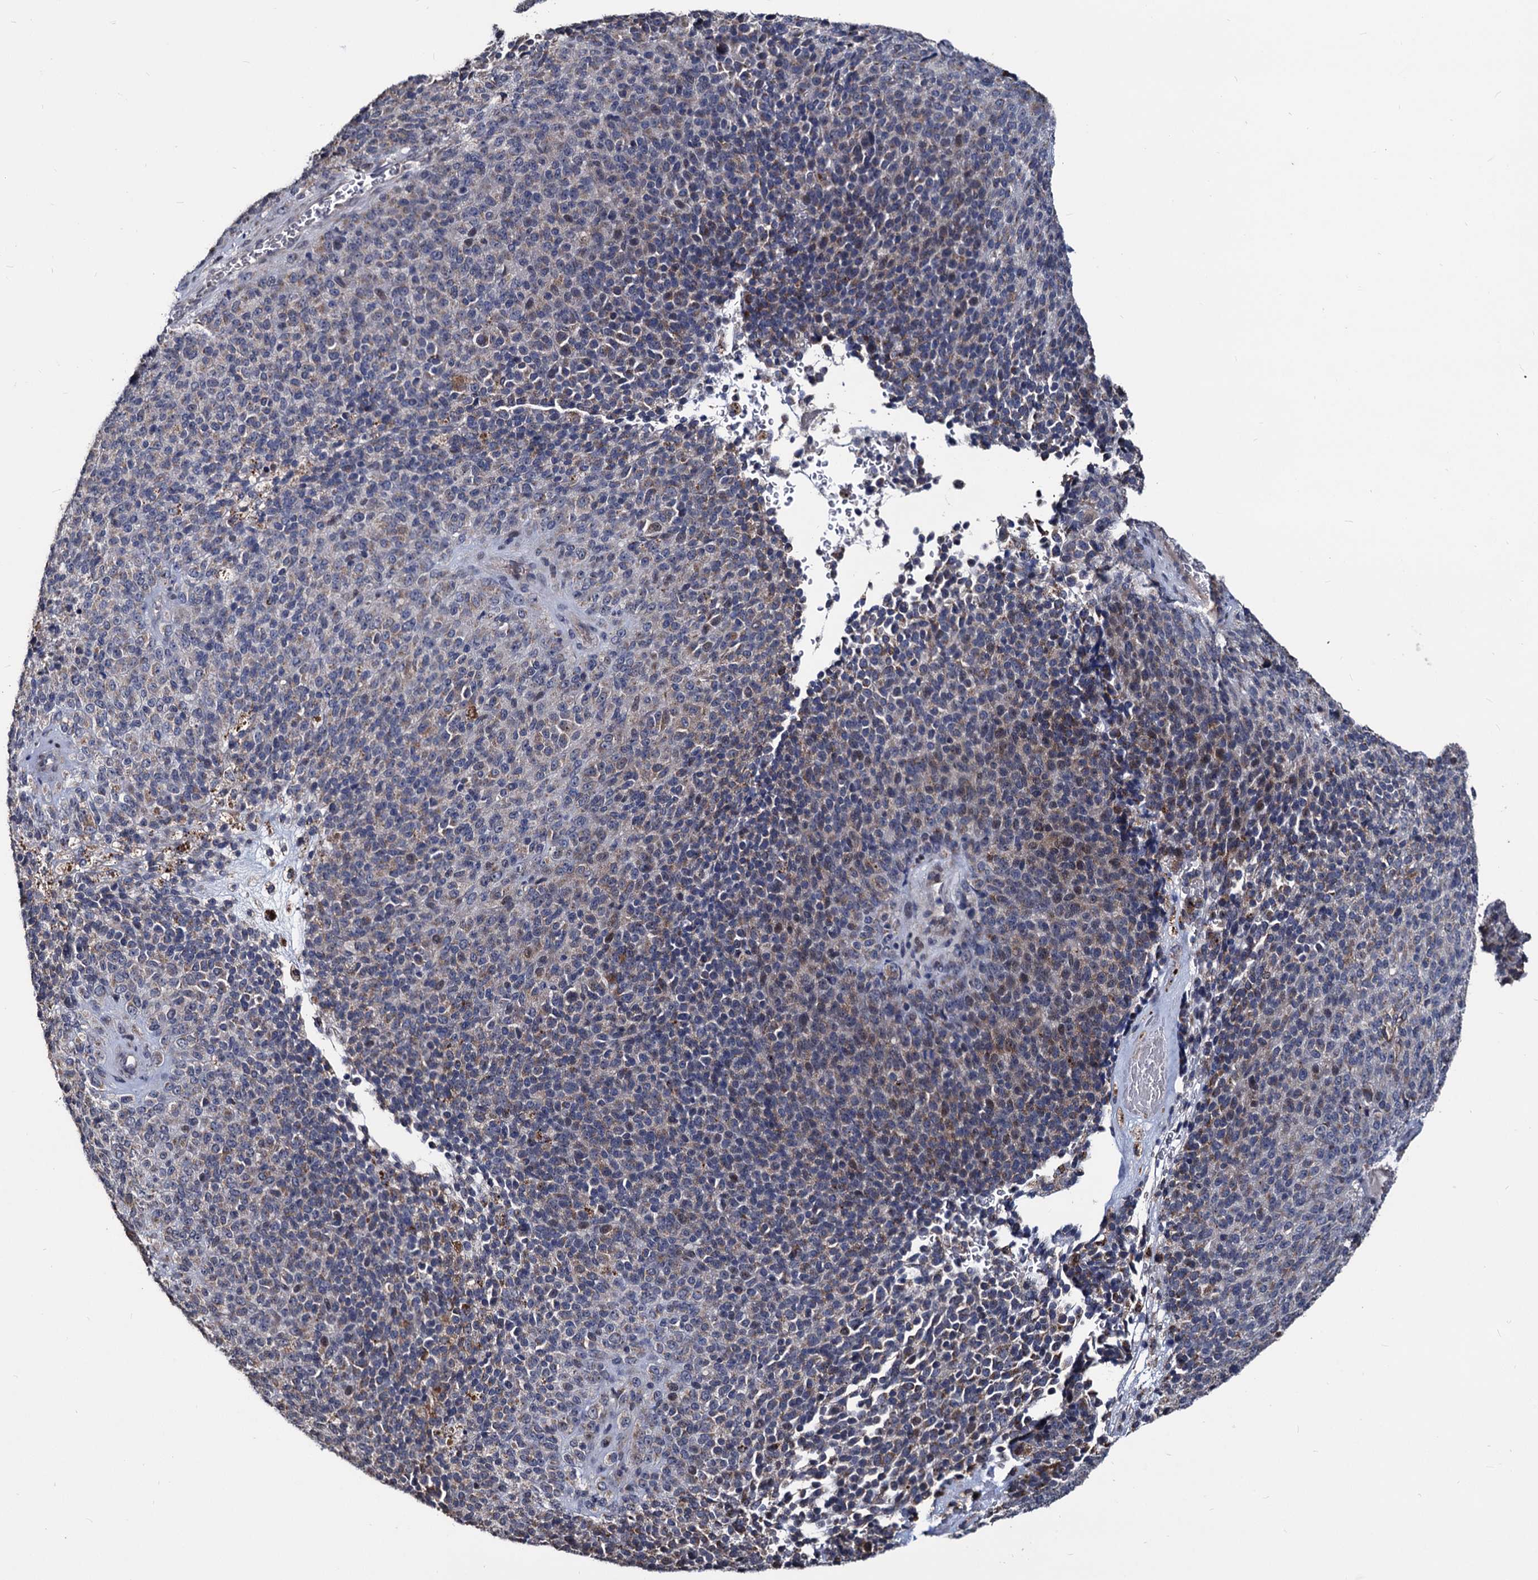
{"staining": {"intensity": "weak", "quantity": "<25%", "location": "cytoplasmic/membranous,nuclear"}, "tissue": "melanoma", "cell_type": "Tumor cells", "image_type": "cancer", "snomed": [{"axis": "morphology", "description": "Malignant melanoma, Metastatic site"}, {"axis": "topography", "description": "Brain"}], "caption": "Immunohistochemistry (IHC) of melanoma shows no expression in tumor cells. (Stains: DAB immunohistochemistry (IHC) with hematoxylin counter stain, Microscopy: brightfield microscopy at high magnification).", "gene": "SMAGP", "patient": {"sex": "female", "age": 56}}